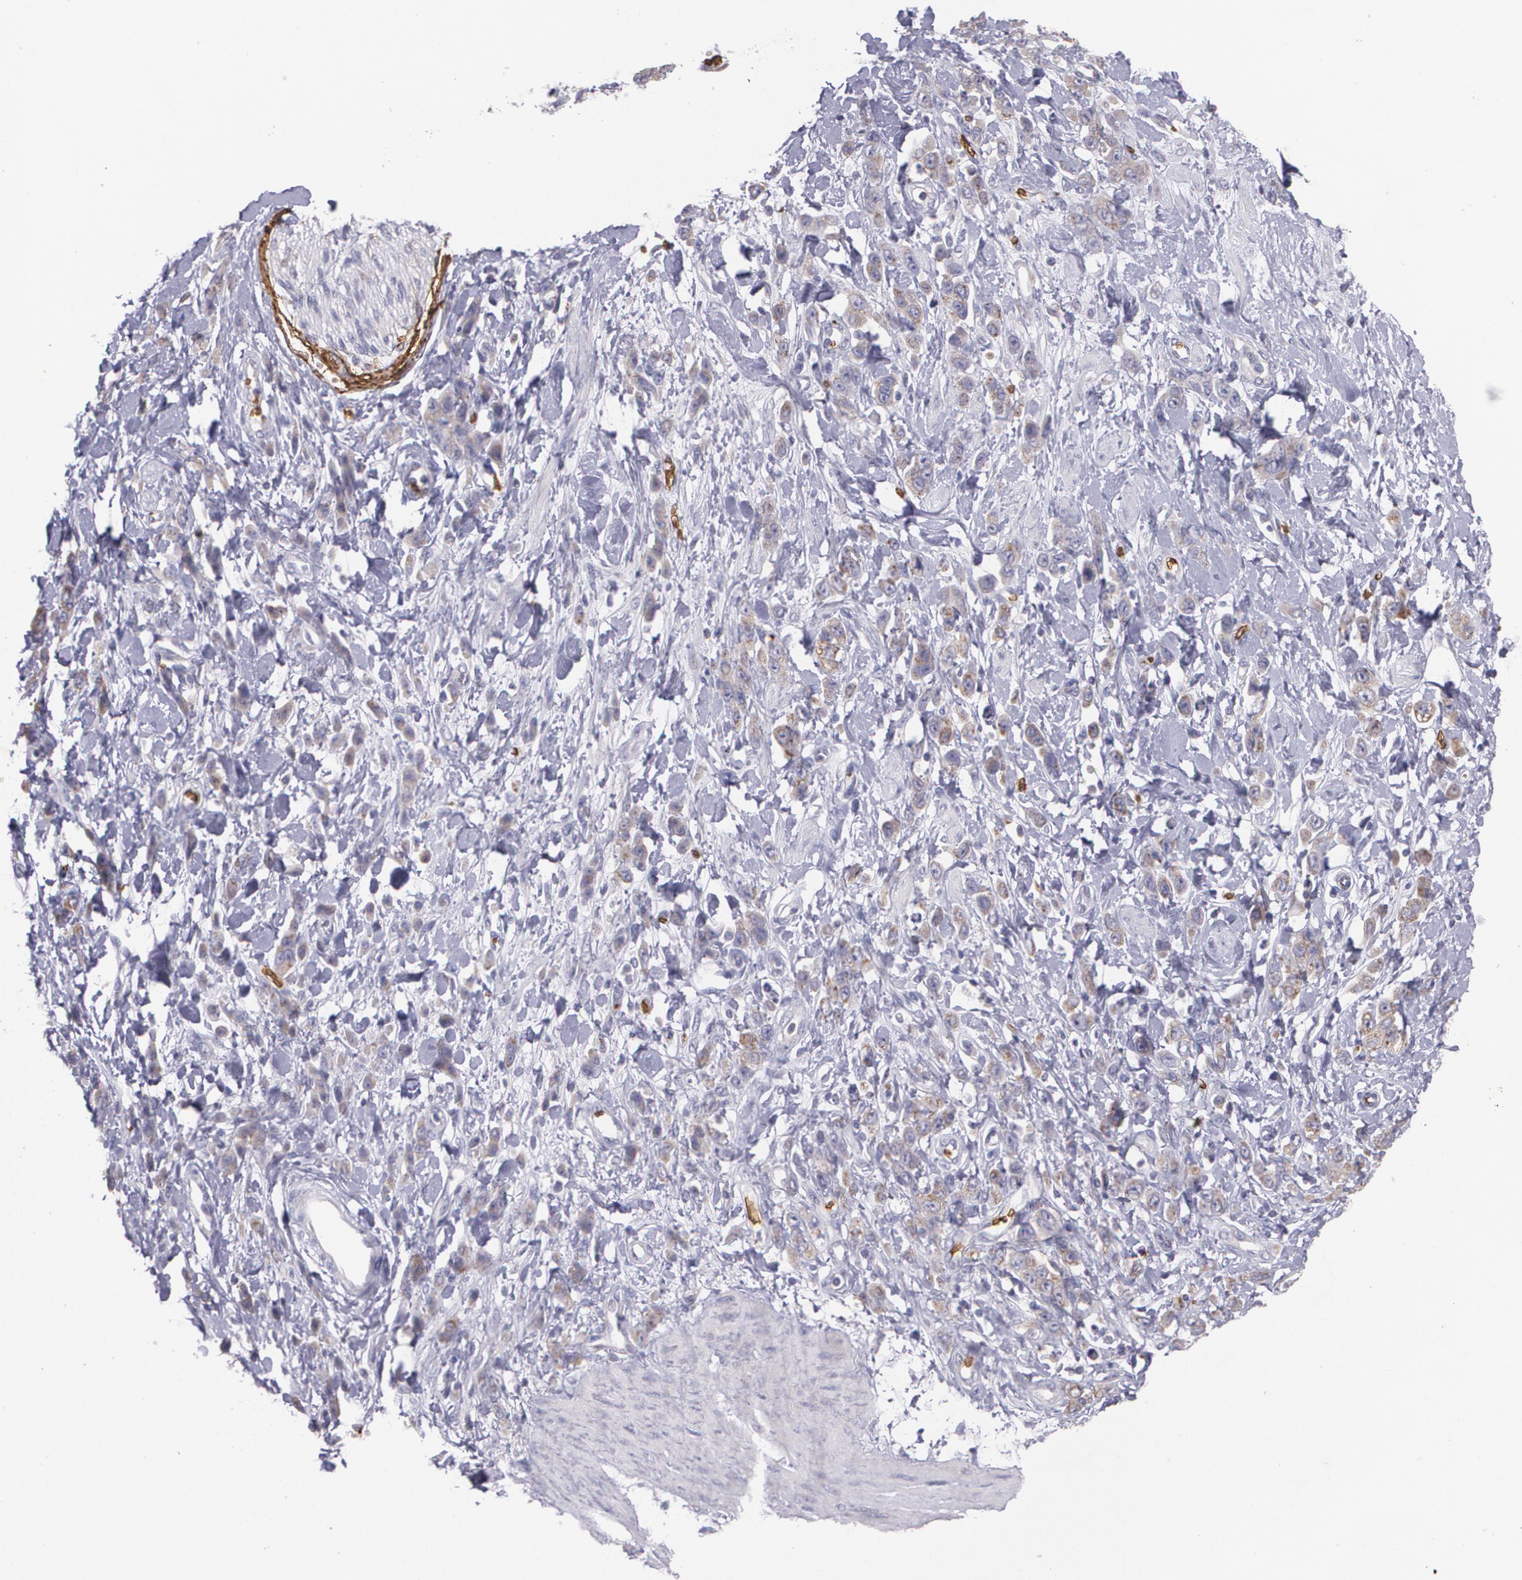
{"staining": {"intensity": "weak", "quantity": ">75%", "location": "cytoplasmic/membranous"}, "tissue": "stomach cancer", "cell_type": "Tumor cells", "image_type": "cancer", "snomed": [{"axis": "morphology", "description": "Normal tissue, NOS"}, {"axis": "morphology", "description": "Adenocarcinoma, NOS"}, {"axis": "topography", "description": "Stomach"}], "caption": "Protein analysis of stomach cancer tissue exhibits weak cytoplasmic/membranous expression in approximately >75% of tumor cells.", "gene": "SLC2A1", "patient": {"sex": "male", "age": 82}}